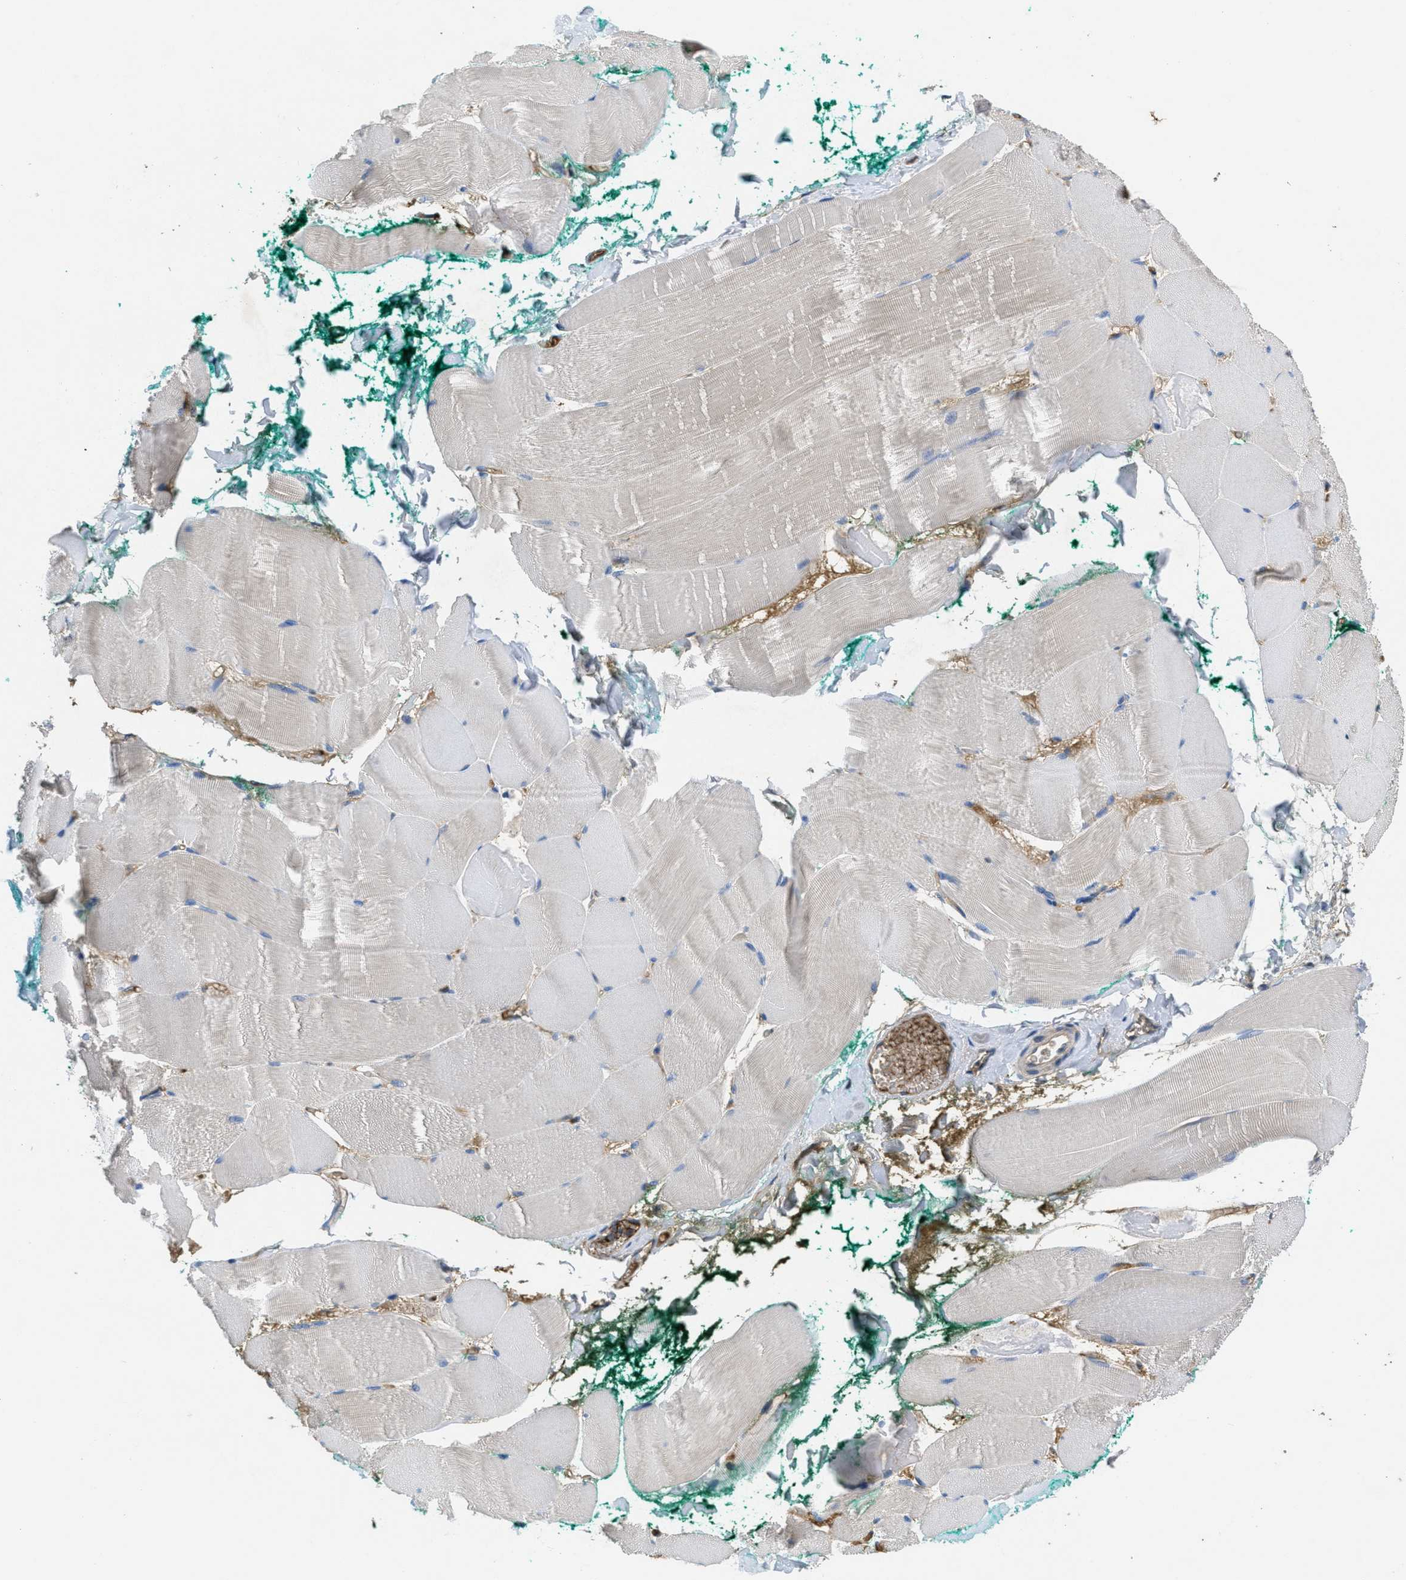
{"staining": {"intensity": "negative", "quantity": "none", "location": "none"}, "tissue": "skeletal muscle", "cell_type": "Myocytes", "image_type": "normal", "snomed": [{"axis": "morphology", "description": "Normal tissue, NOS"}, {"axis": "morphology", "description": "Squamous cell carcinoma, NOS"}, {"axis": "topography", "description": "Skeletal muscle"}], "caption": "Myocytes show no significant positivity in unremarkable skeletal muscle. (Immunohistochemistry (ihc), brightfield microscopy, high magnification).", "gene": "GALK1", "patient": {"sex": "male", "age": 51}}